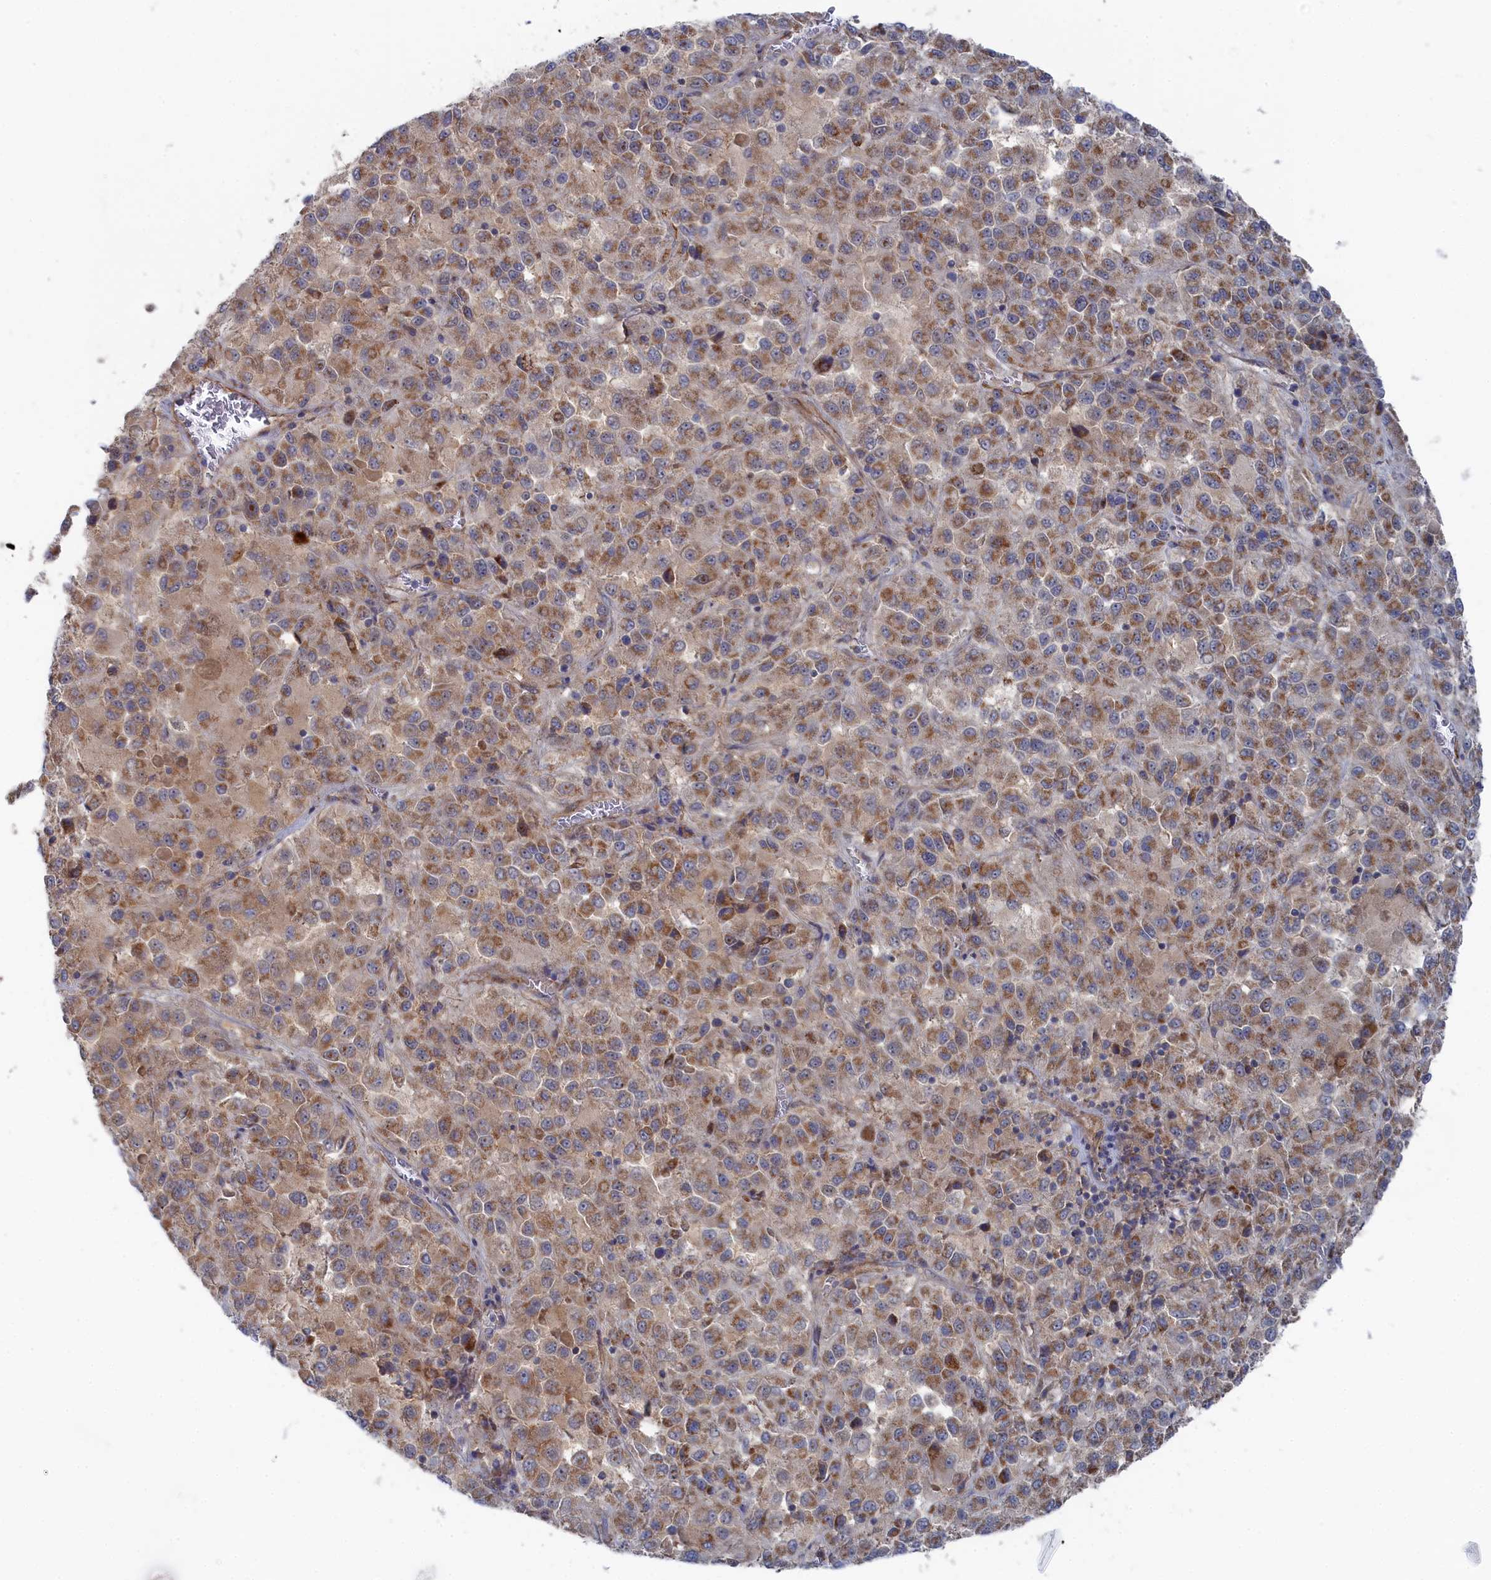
{"staining": {"intensity": "moderate", "quantity": ">75%", "location": "cytoplasmic/membranous"}, "tissue": "melanoma", "cell_type": "Tumor cells", "image_type": "cancer", "snomed": [{"axis": "morphology", "description": "Malignant melanoma, Metastatic site"}, {"axis": "topography", "description": "Lung"}], "caption": "The immunohistochemical stain highlights moderate cytoplasmic/membranous expression in tumor cells of melanoma tissue.", "gene": "FILIP1L", "patient": {"sex": "male", "age": 64}}